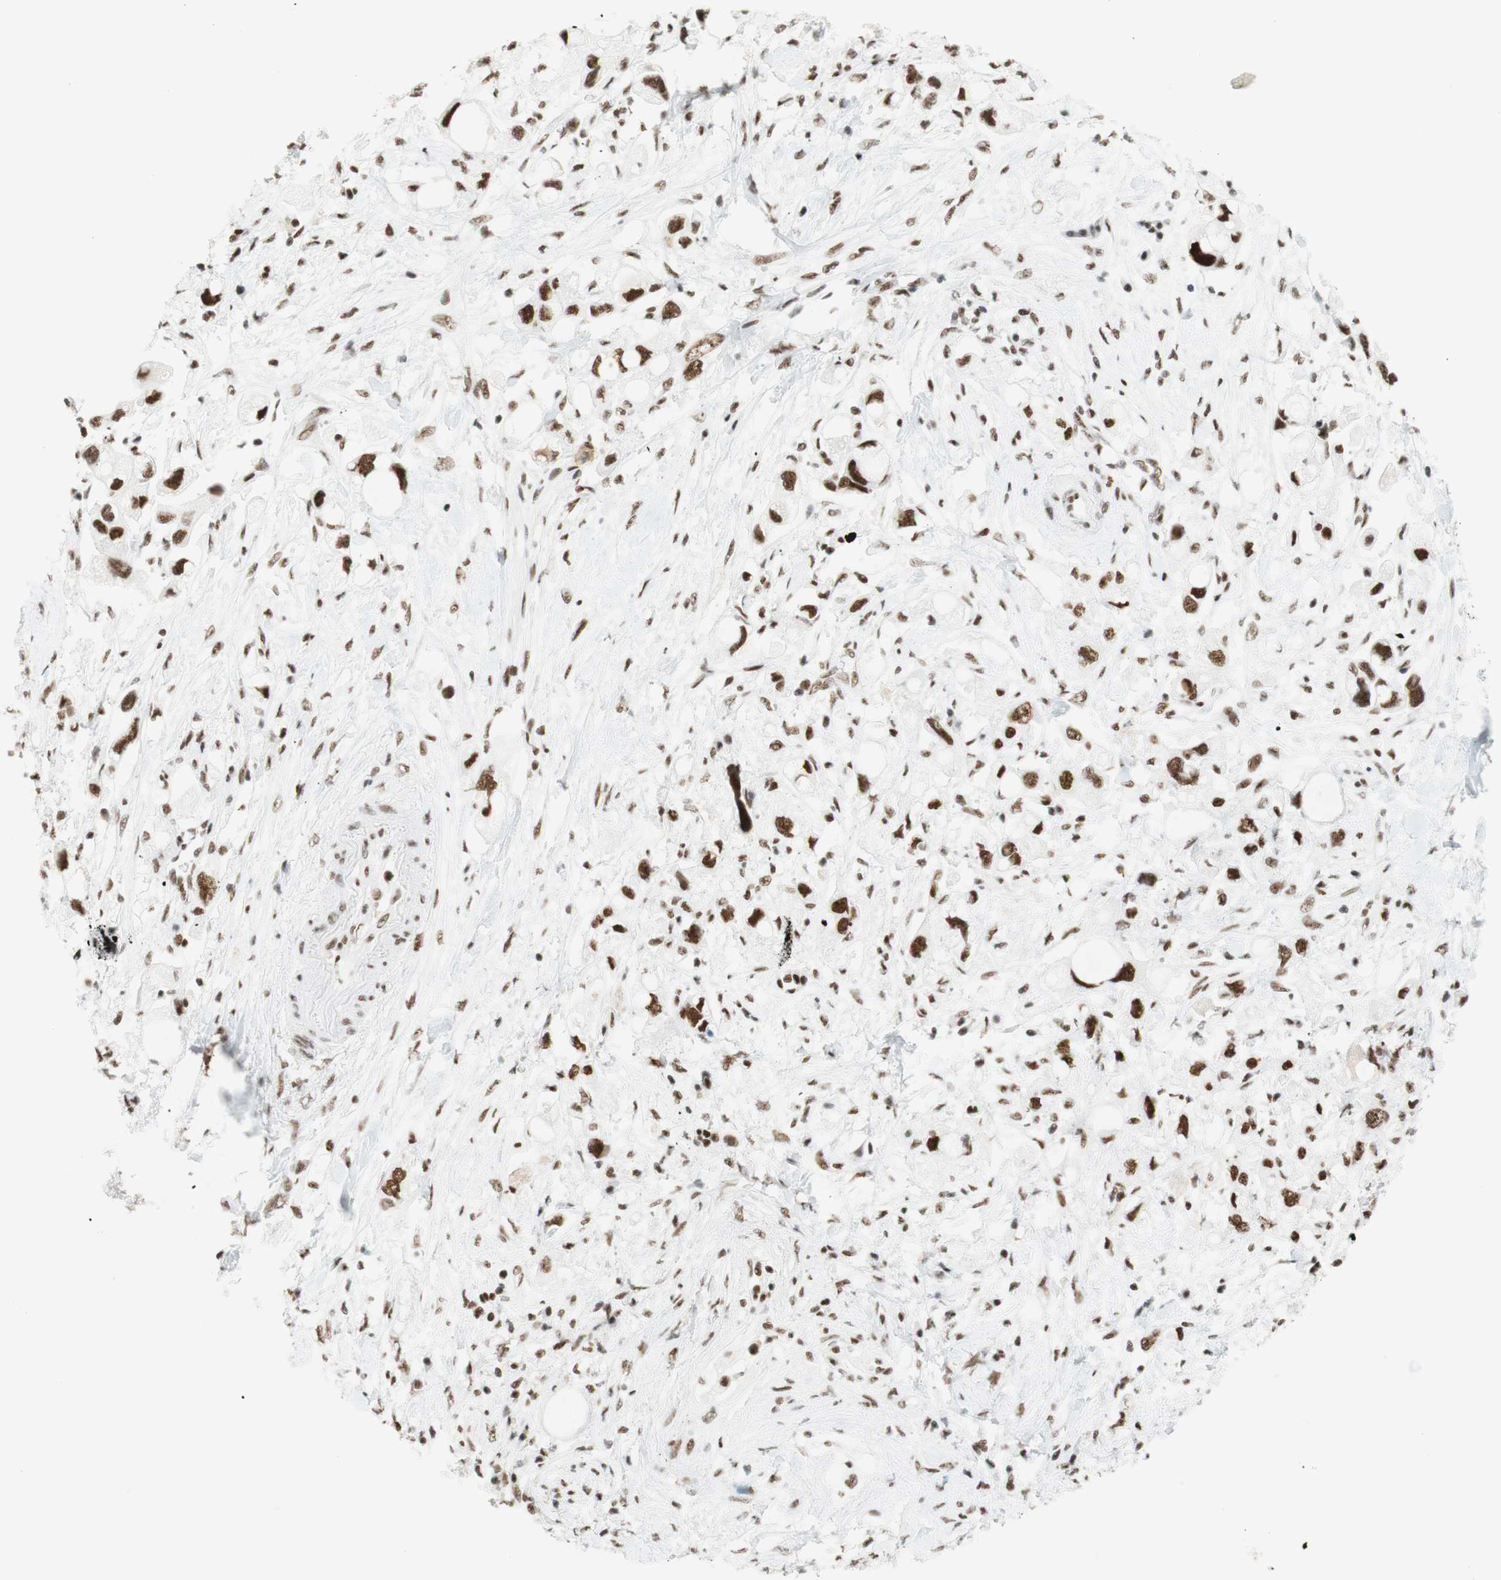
{"staining": {"intensity": "strong", "quantity": "25%-75%", "location": "nuclear"}, "tissue": "pancreatic cancer", "cell_type": "Tumor cells", "image_type": "cancer", "snomed": [{"axis": "morphology", "description": "Adenocarcinoma, NOS"}, {"axis": "topography", "description": "Pancreas"}], "caption": "Pancreatic cancer was stained to show a protein in brown. There is high levels of strong nuclear expression in approximately 25%-75% of tumor cells.", "gene": "RNF20", "patient": {"sex": "female", "age": 56}}